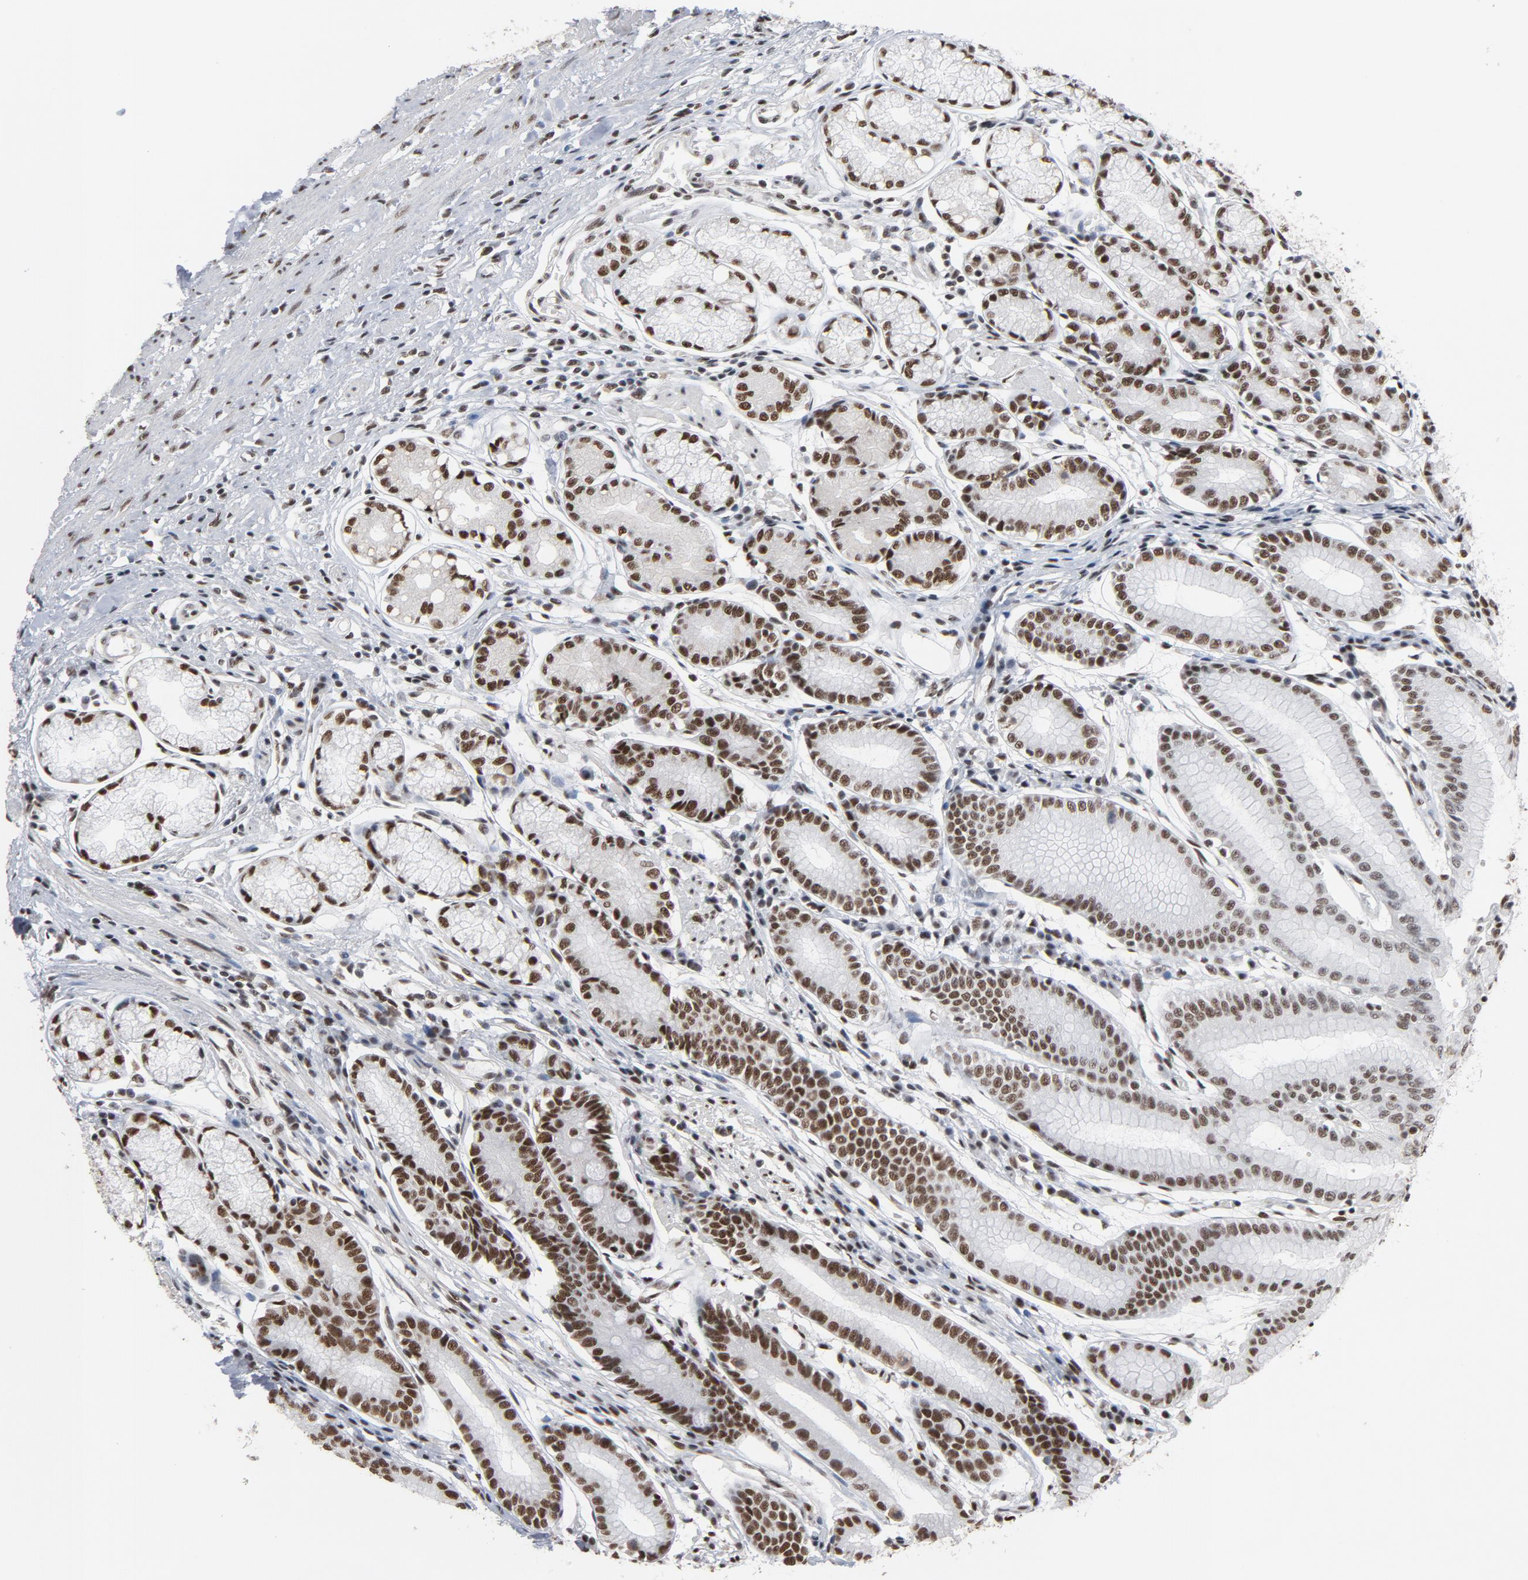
{"staining": {"intensity": "strong", "quantity": ">75%", "location": "nuclear"}, "tissue": "stomach", "cell_type": "Glandular cells", "image_type": "normal", "snomed": [{"axis": "morphology", "description": "Normal tissue, NOS"}, {"axis": "morphology", "description": "Inflammation, NOS"}, {"axis": "topography", "description": "Stomach, lower"}], "caption": "Strong nuclear protein staining is identified in approximately >75% of glandular cells in stomach. (DAB (3,3'-diaminobenzidine) = brown stain, brightfield microscopy at high magnification).", "gene": "MRE11", "patient": {"sex": "male", "age": 59}}